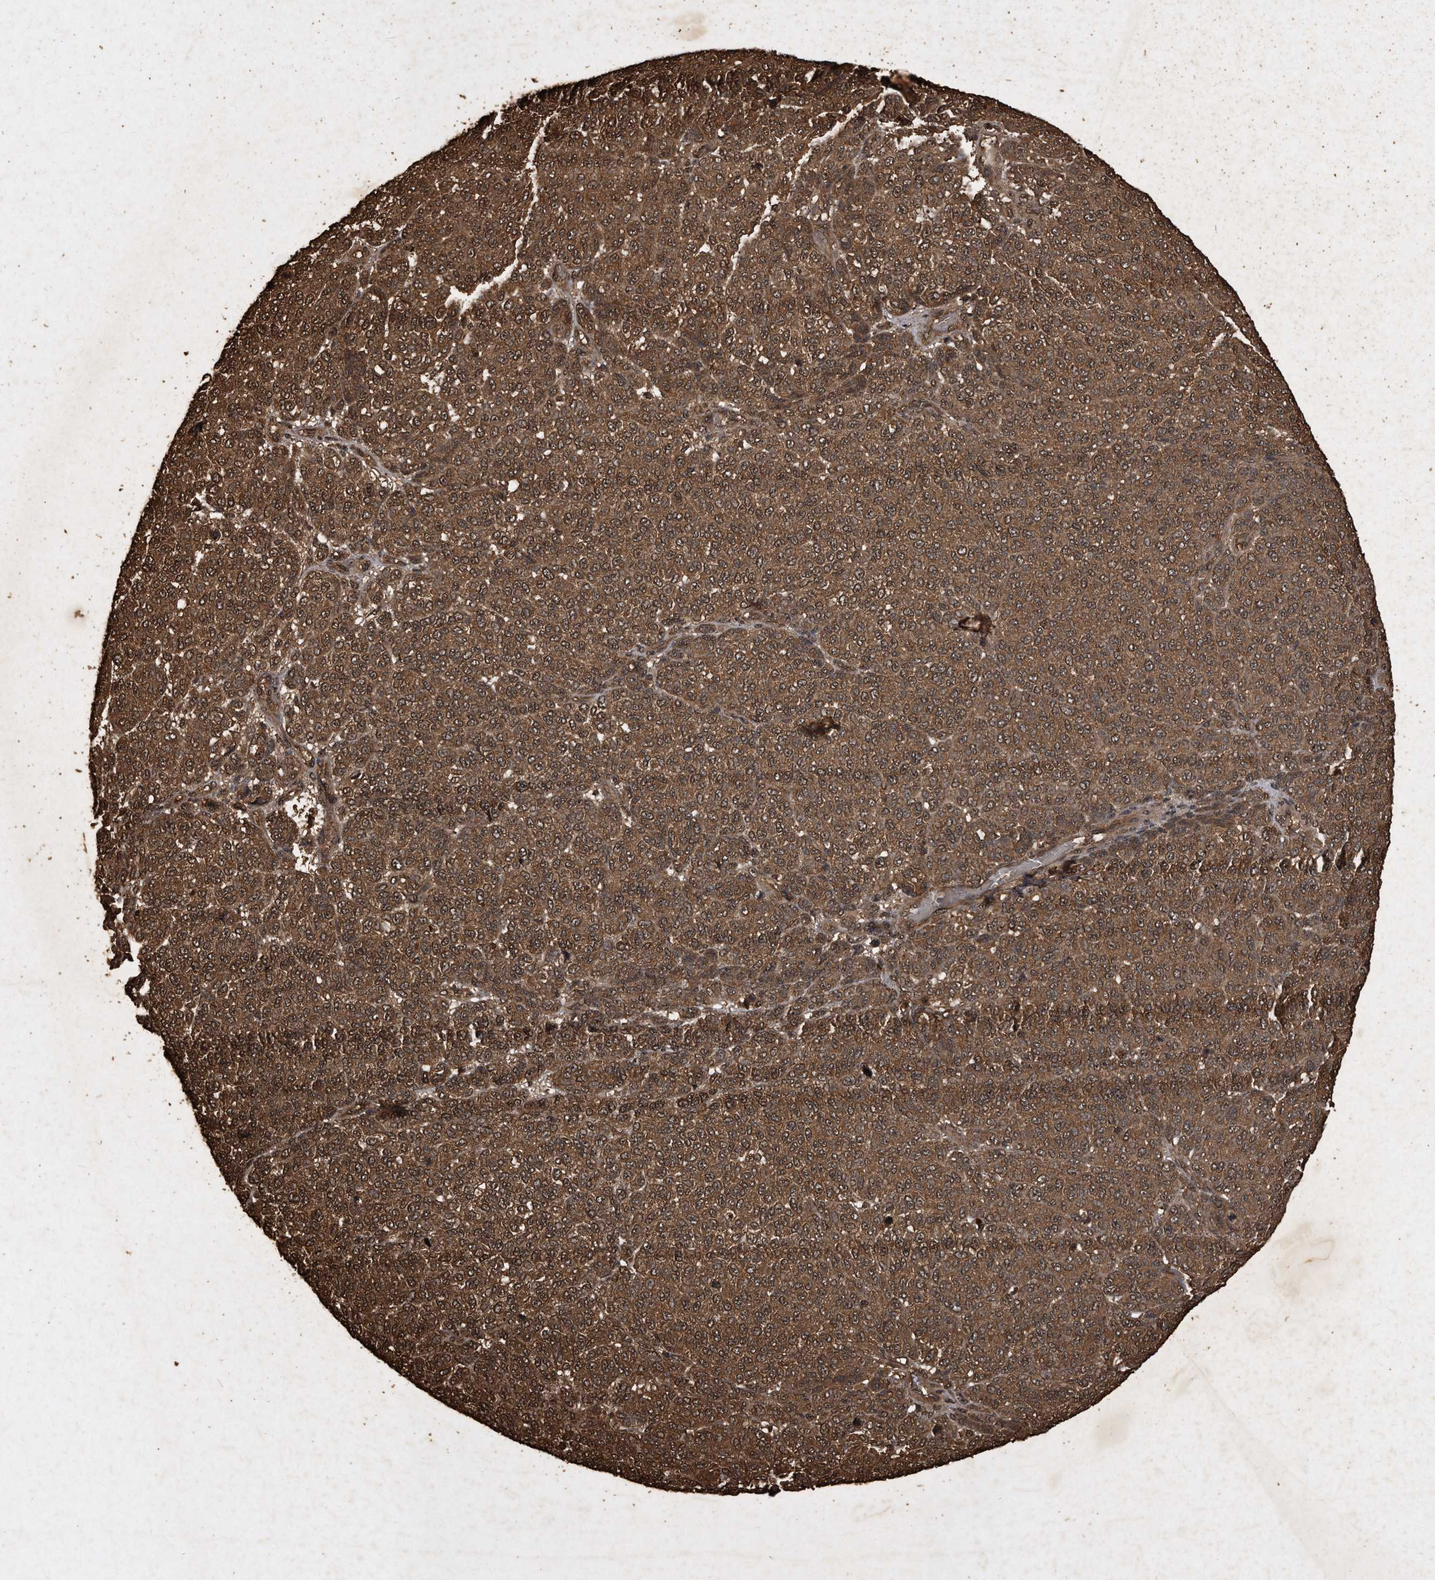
{"staining": {"intensity": "moderate", "quantity": ">75%", "location": "cytoplasmic/membranous,nuclear"}, "tissue": "melanoma", "cell_type": "Tumor cells", "image_type": "cancer", "snomed": [{"axis": "morphology", "description": "Malignant melanoma, NOS"}, {"axis": "topography", "description": "Skin"}], "caption": "Brown immunohistochemical staining in malignant melanoma demonstrates moderate cytoplasmic/membranous and nuclear staining in about >75% of tumor cells.", "gene": "CFLAR", "patient": {"sex": "male", "age": 59}}